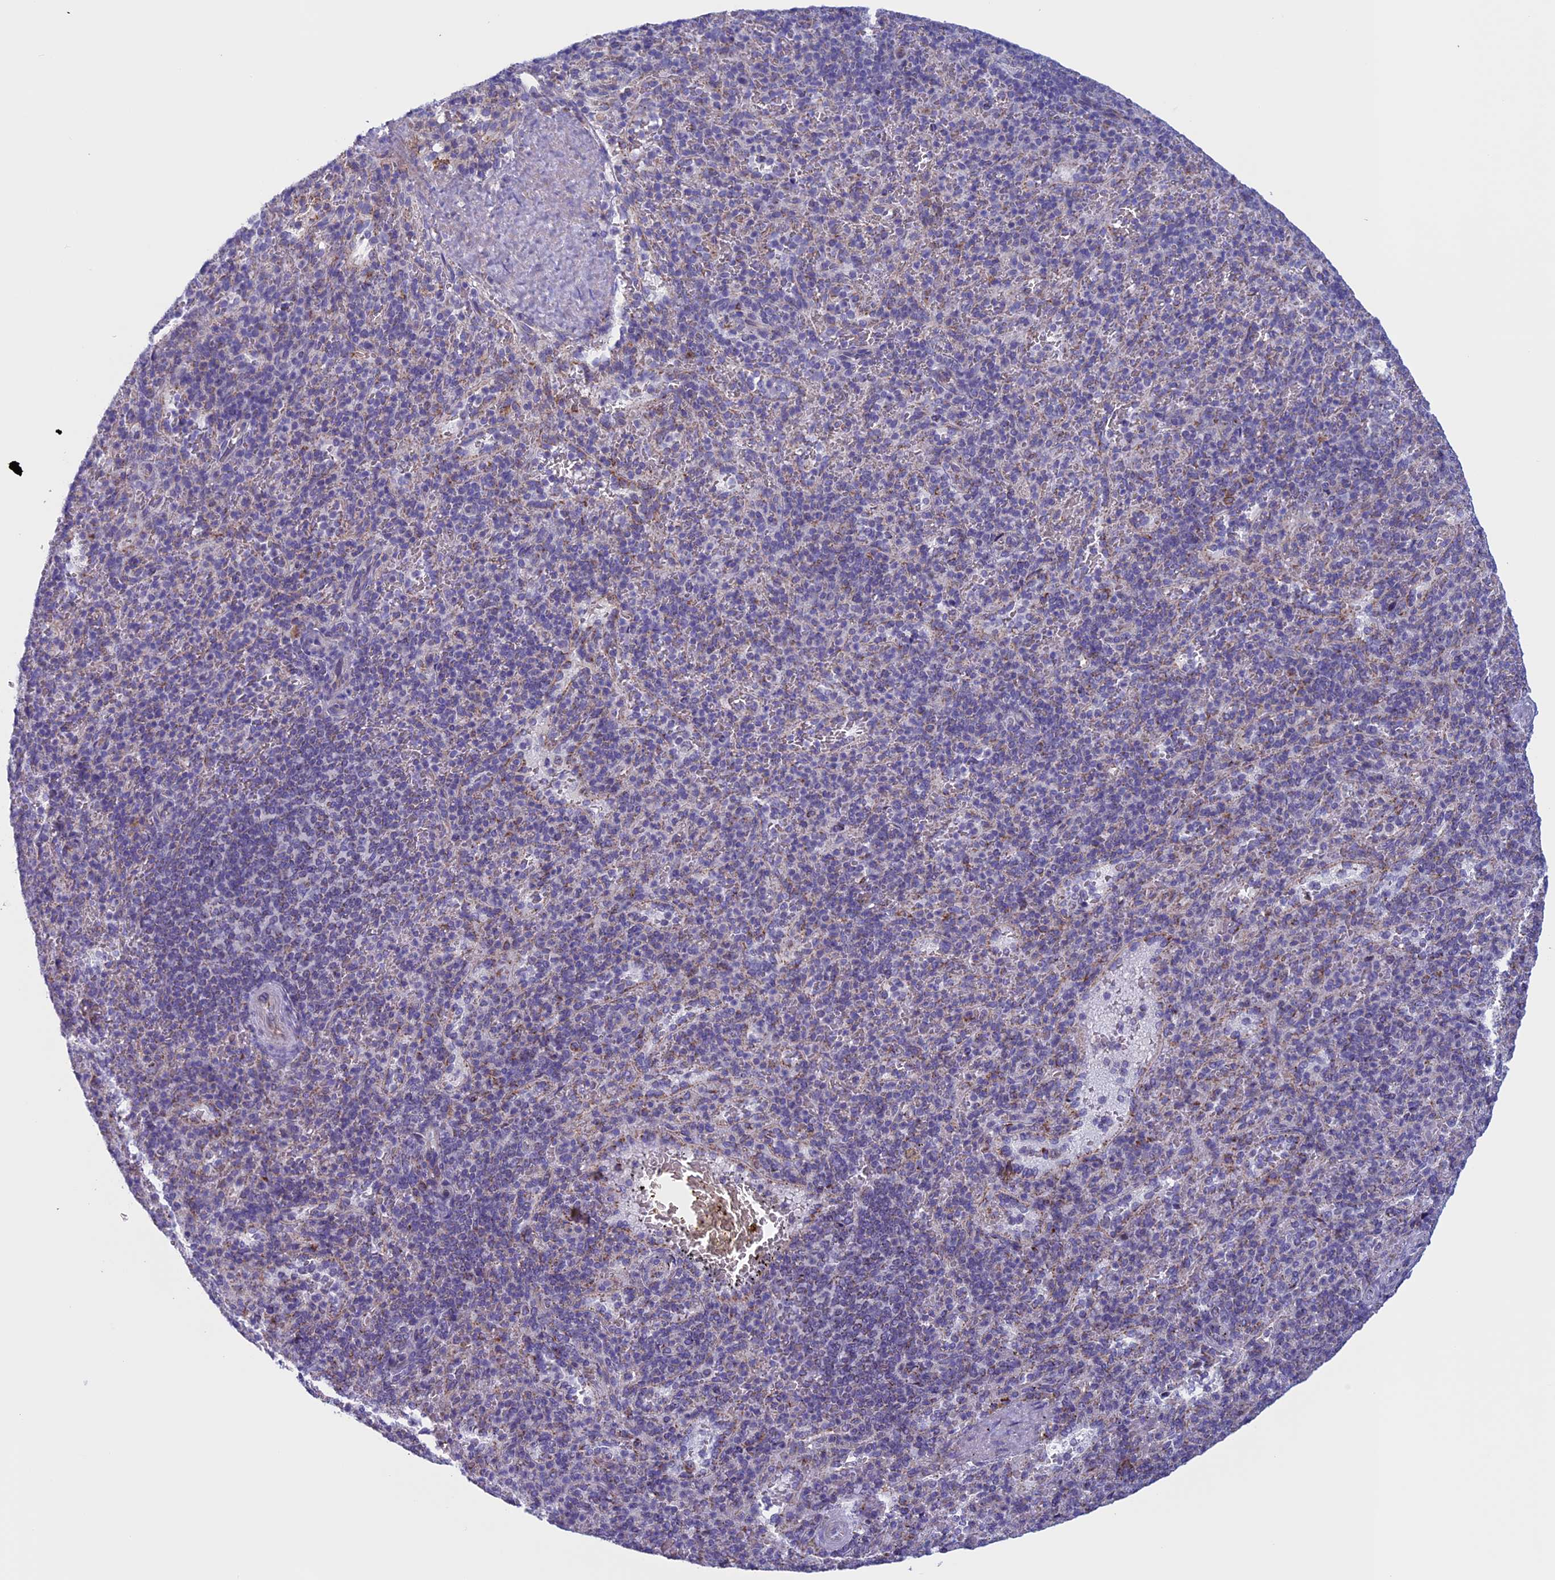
{"staining": {"intensity": "weak", "quantity": "25%-75%", "location": "cytoplasmic/membranous"}, "tissue": "spleen", "cell_type": "Cells in red pulp", "image_type": "normal", "snomed": [{"axis": "morphology", "description": "Normal tissue, NOS"}, {"axis": "topography", "description": "Spleen"}], "caption": "Immunohistochemical staining of benign human spleen displays weak cytoplasmic/membranous protein staining in about 25%-75% of cells in red pulp.", "gene": "NDUFB9", "patient": {"sex": "male", "age": 82}}